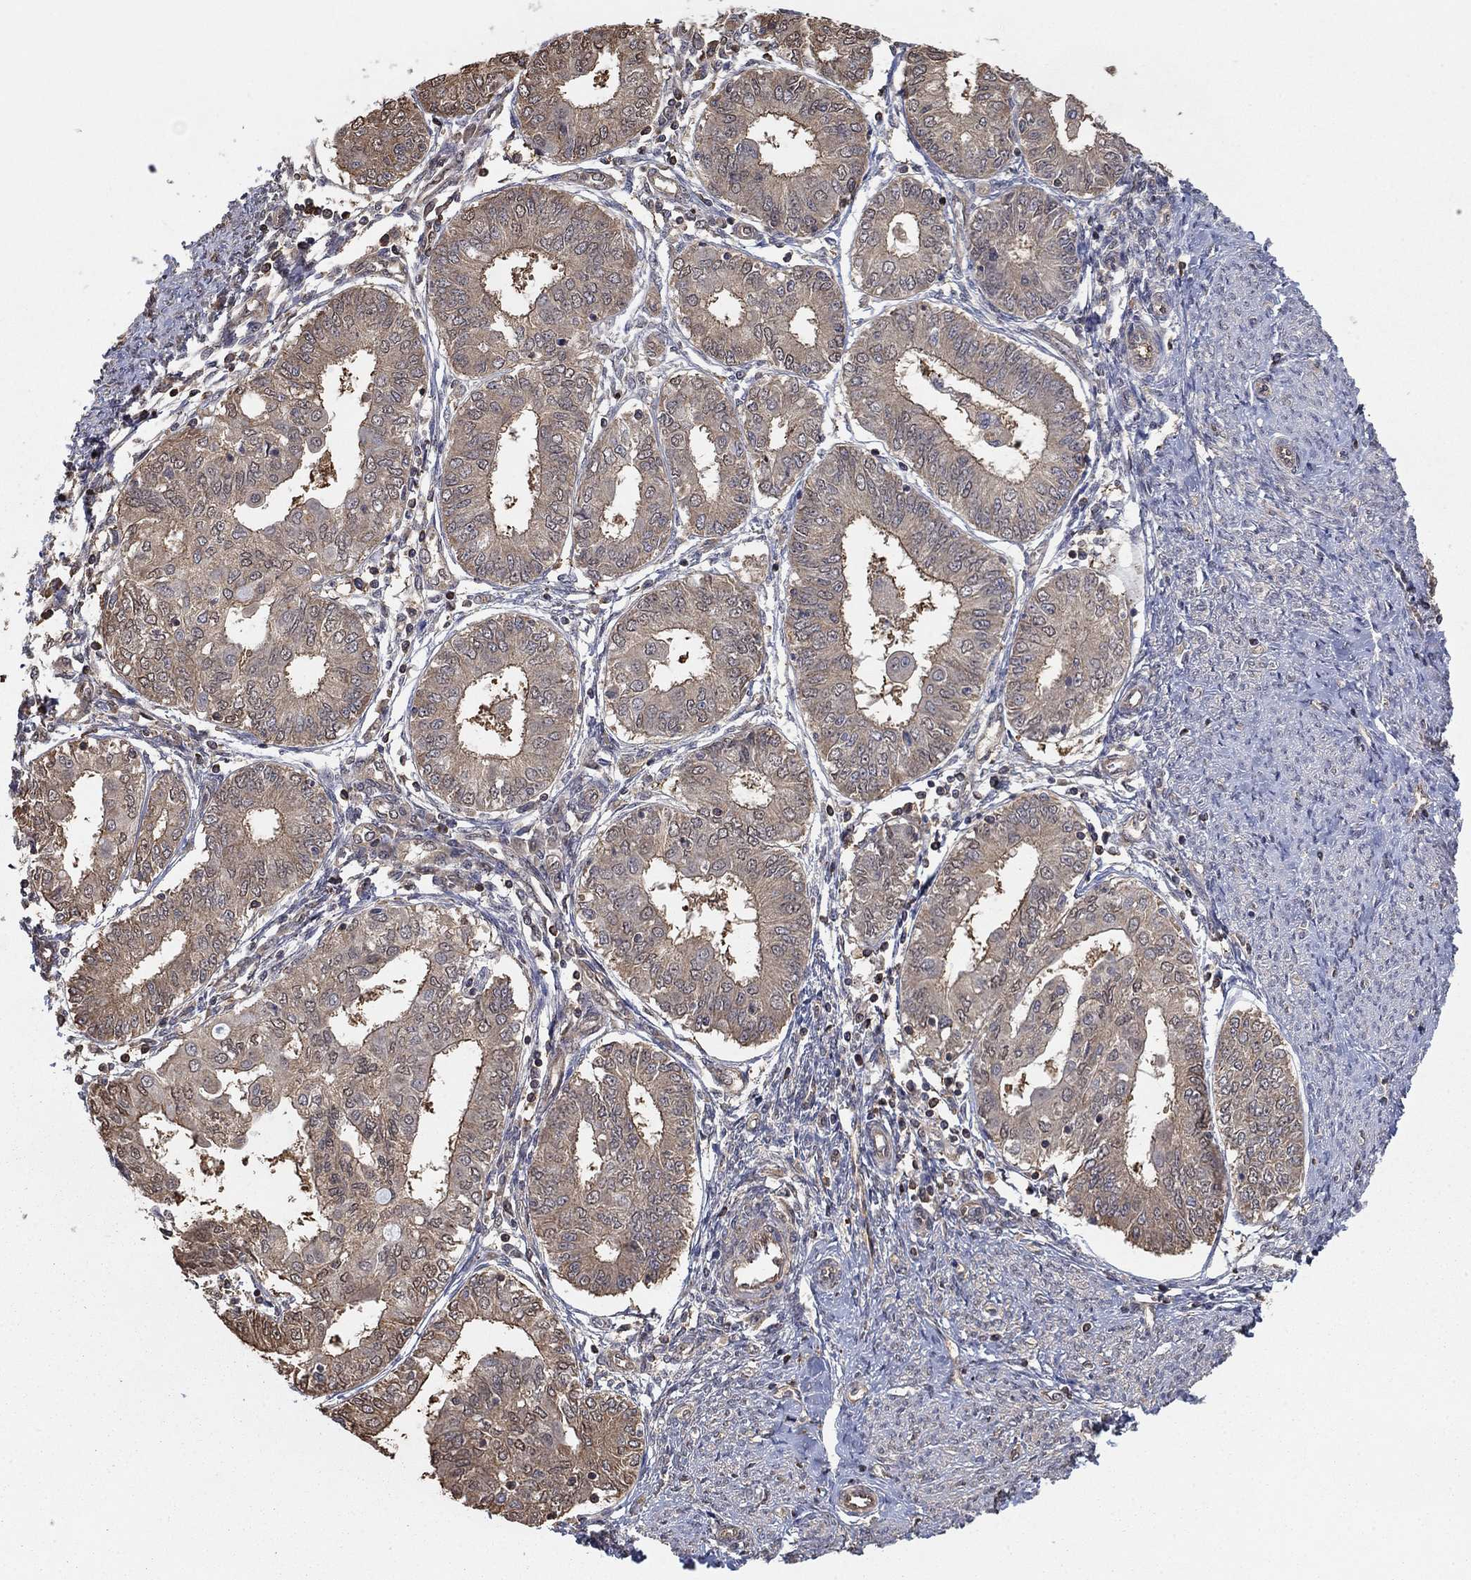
{"staining": {"intensity": "weak", "quantity": "25%-75%", "location": "cytoplasmic/membranous"}, "tissue": "endometrial cancer", "cell_type": "Tumor cells", "image_type": "cancer", "snomed": [{"axis": "morphology", "description": "Adenocarcinoma, NOS"}, {"axis": "topography", "description": "Endometrium"}], "caption": "Immunohistochemical staining of human endometrial adenocarcinoma reveals low levels of weak cytoplasmic/membranous expression in about 25%-75% of tumor cells.", "gene": "RNF114", "patient": {"sex": "female", "age": 68}}